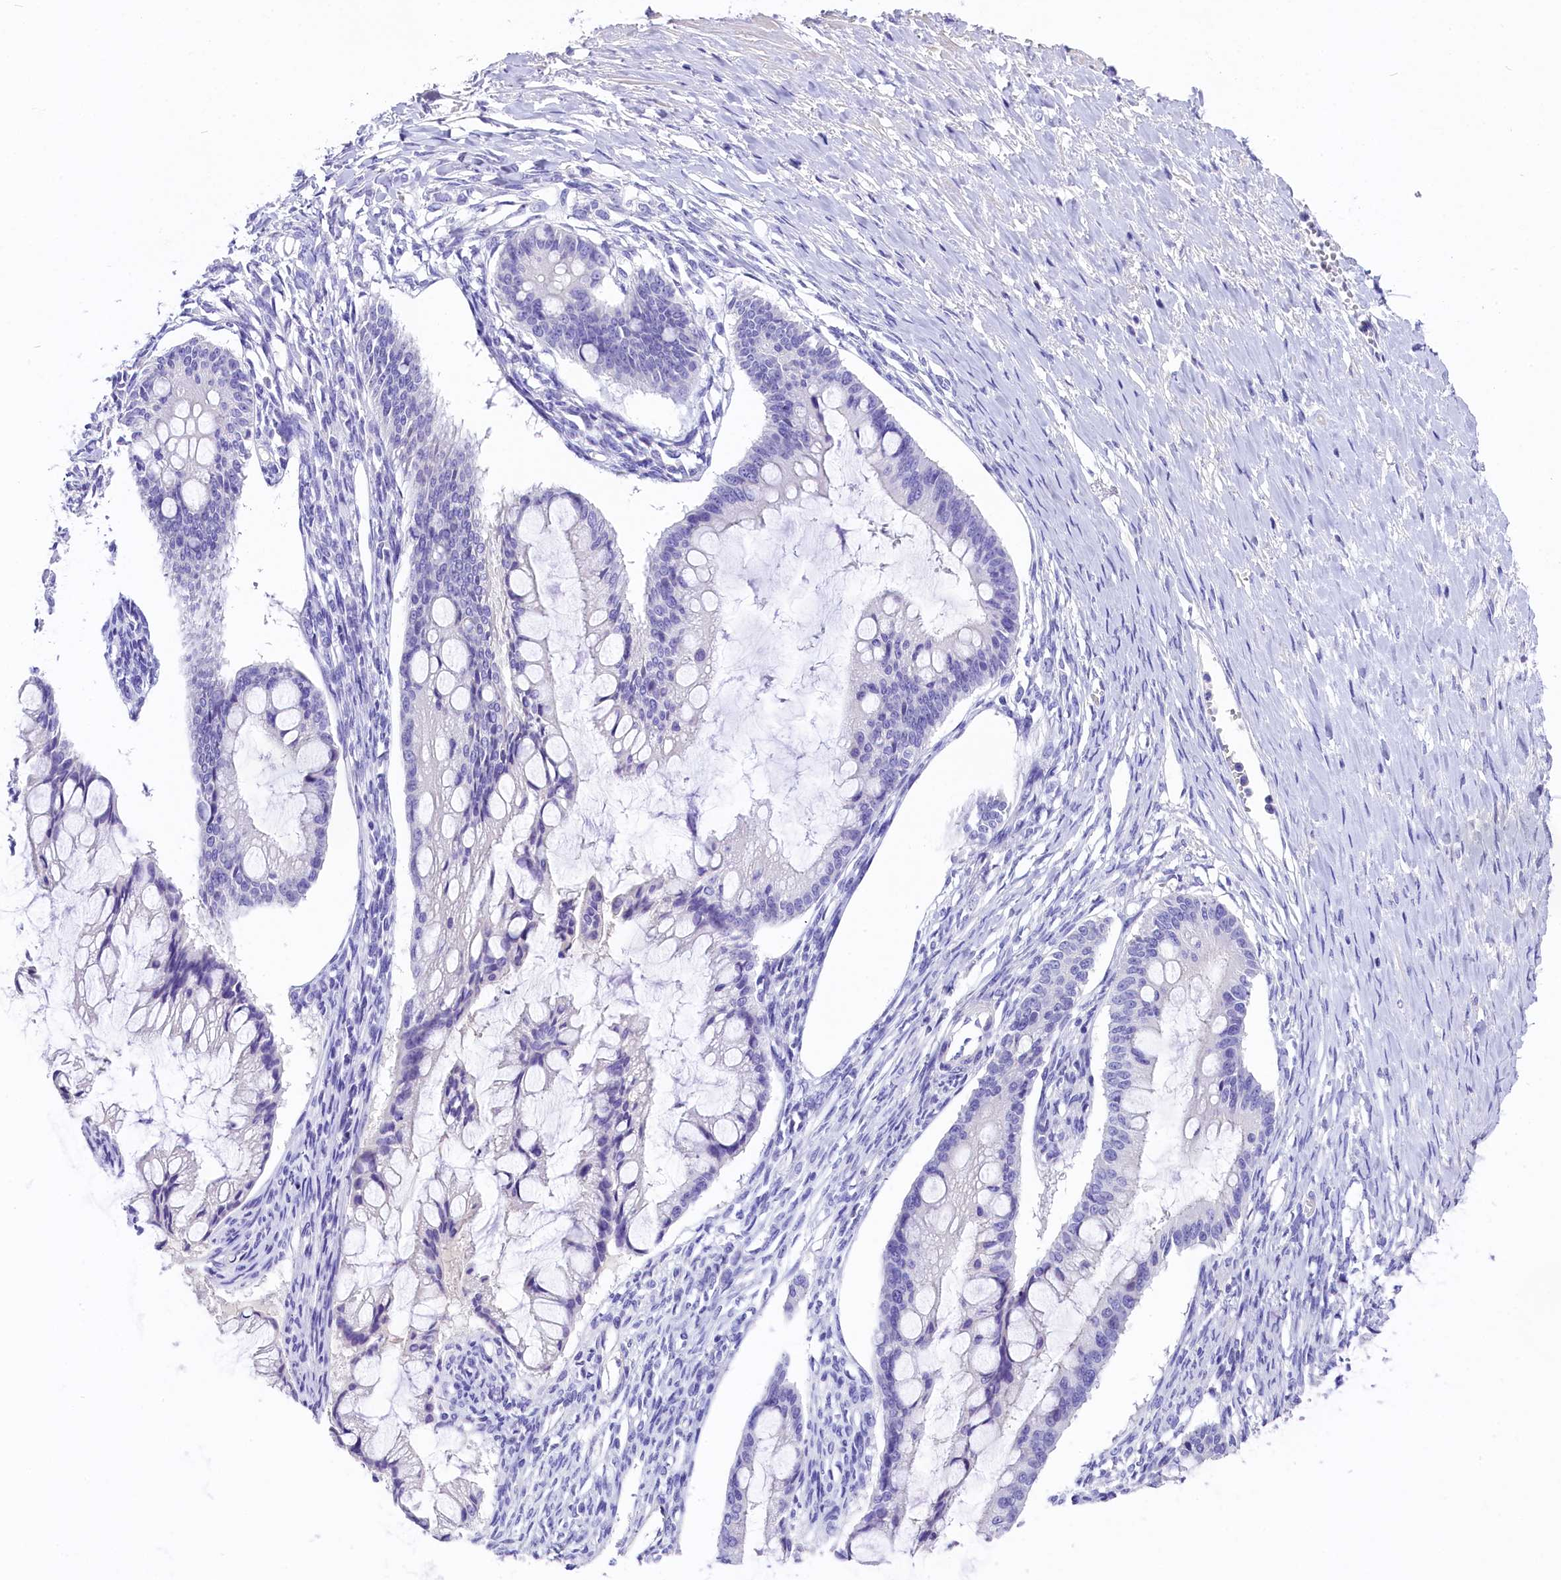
{"staining": {"intensity": "negative", "quantity": "none", "location": "none"}, "tissue": "ovarian cancer", "cell_type": "Tumor cells", "image_type": "cancer", "snomed": [{"axis": "morphology", "description": "Cystadenocarcinoma, mucinous, NOS"}, {"axis": "topography", "description": "Ovary"}], "caption": "IHC micrograph of neoplastic tissue: human ovarian cancer (mucinous cystadenocarcinoma) stained with DAB shows no significant protein staining in tumor cells.", "gene": "SKIDA1", "patient": {"sex": "female", "age": 73}}